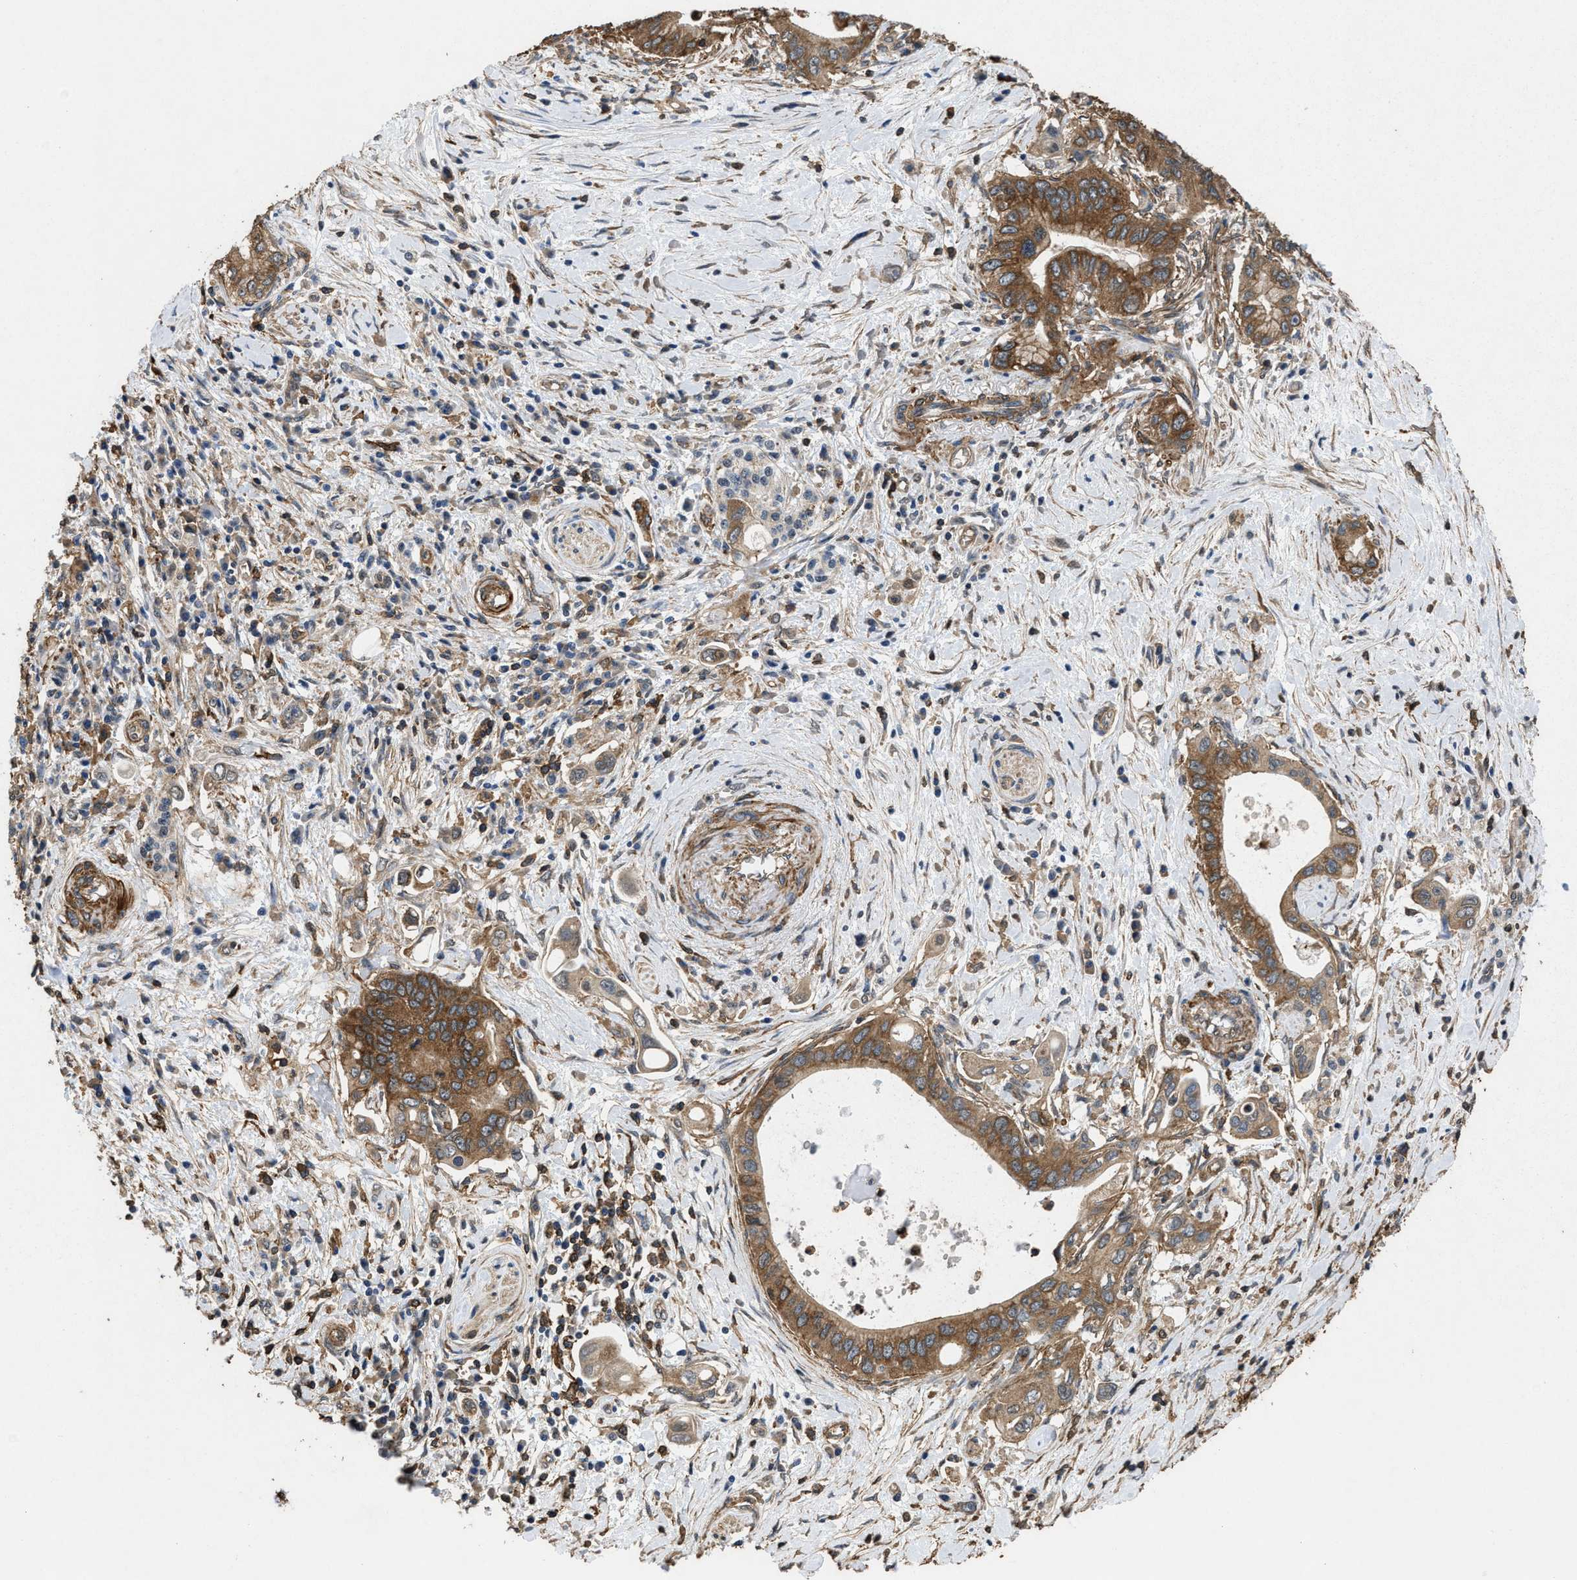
{"staining": {"intensity": "moderate", "quantity": ">75%", "location": "cytoplasmic/membranous"}, "tissue": "pancreatic cancer", "cell_type": "Tumor cells", "image_type": "cancer", "snomed": [{"axis": "morphology", "description": "Adenocarcinoma, NOS"}, {"axis": "topography", "description": "Pancreas"}], "caption": "This photomicrograph exhibits IHC staining of human pancreatic cancer (adenocarcinoma), with medium moderate cytoplasmic/membranous expression in approximately >75% of tumor cells.", "gene": "LINGO2", "patient": {"sex": "female", "age": 73}}